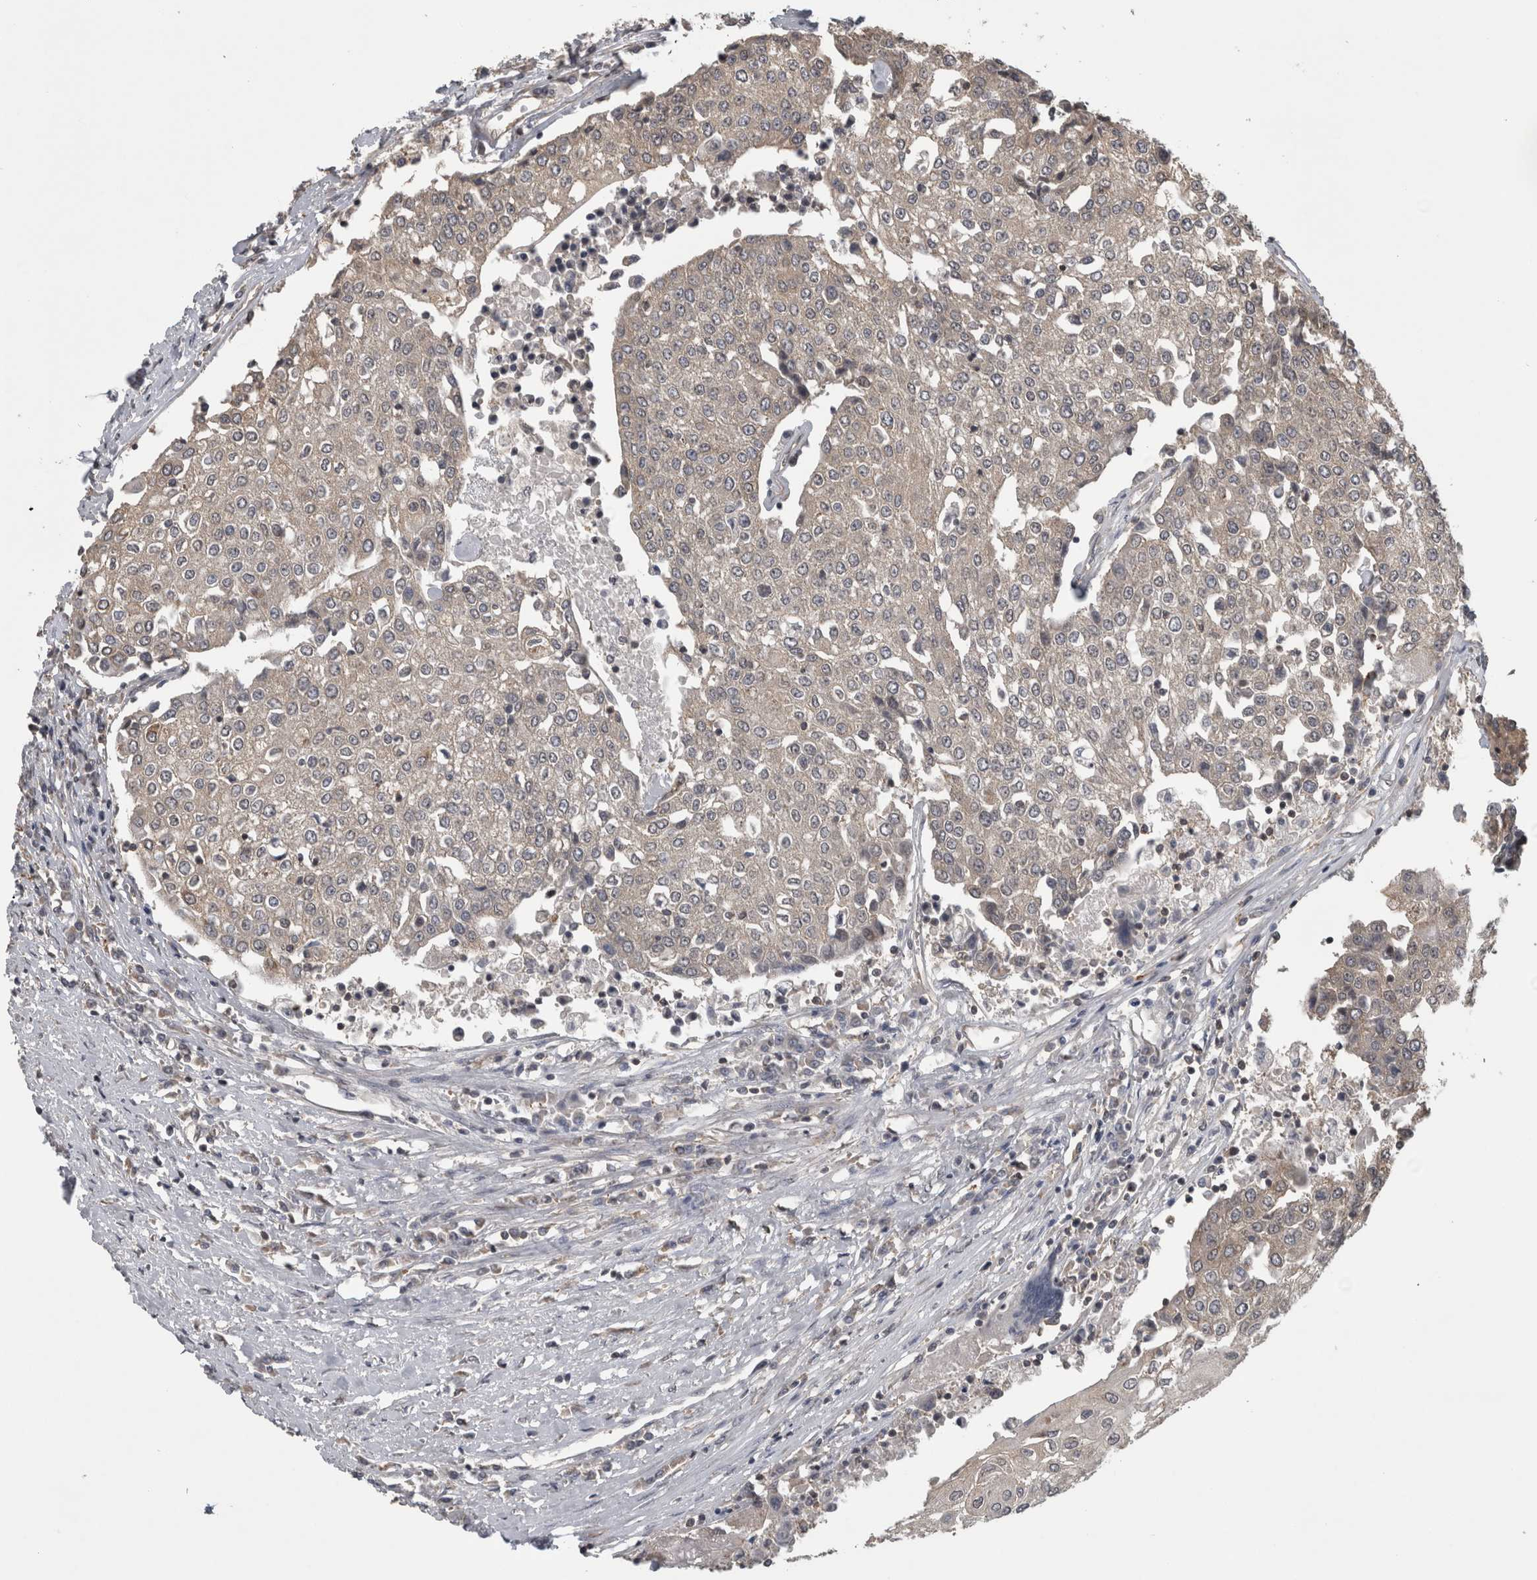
{"staining": {"intensity": "negative", "quantity": "none", "location": "none"}, "tissue": "urothelial cancer", "cell_type": "Tumor cells", "image_type": "cancer", "snomed": [{"axis": "morphology", "description": "Urothelial carcinoma, High grade"}, {"axis": "topography", "description": "Urinary bladder"}], "caption": "Immunohistochemical staining of urothelial cancer exhibits no significant expression in tumor cells.", "gene": "ATXN2", "patient": {"sex": "female", "age": 85}}